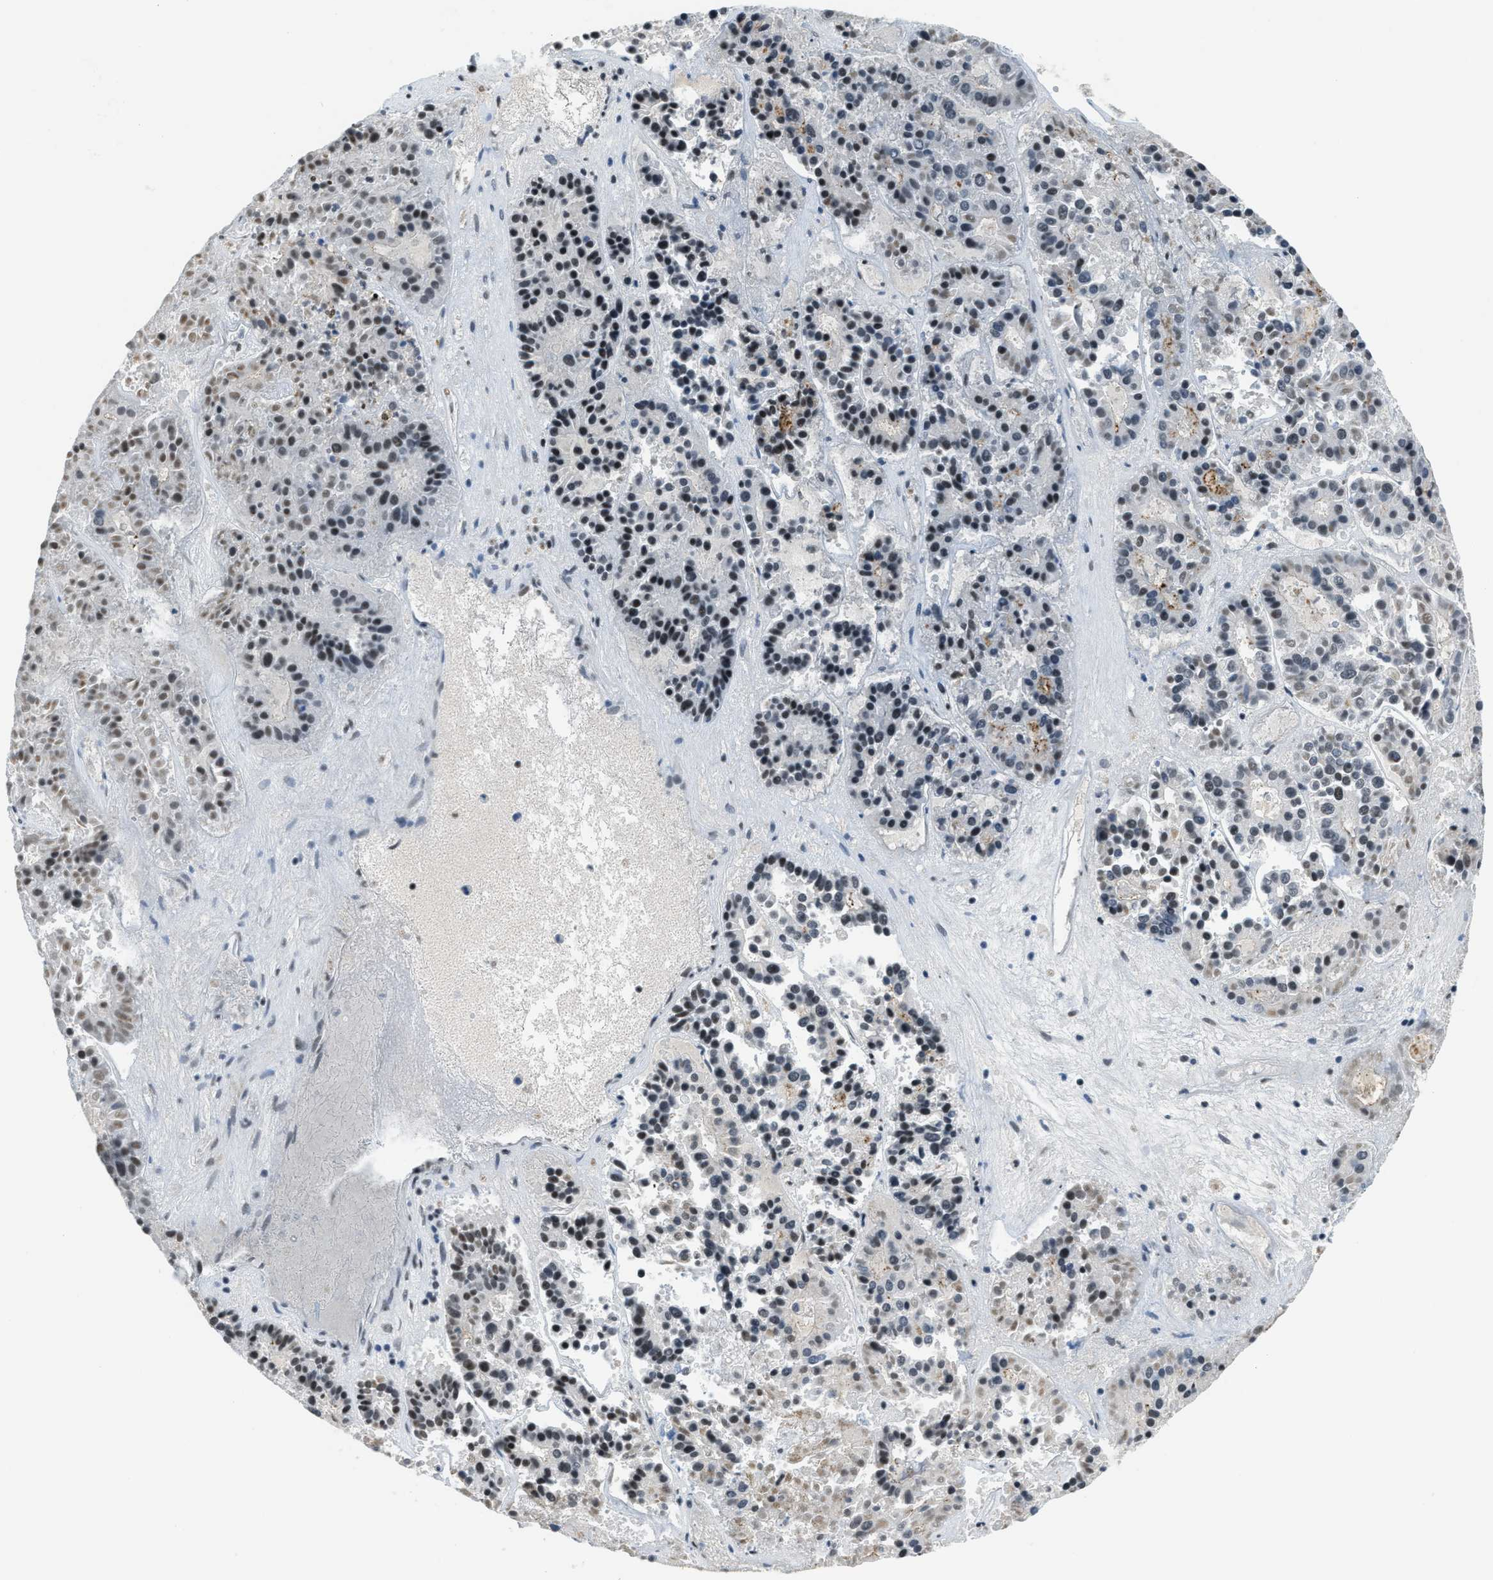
{"staining": {"intensity": "strong", "quantity": "<25%", "location": "nuclear"}, "tissue": "pancreatic cancer", "cell_type": "Tumor cells", "image_type": "cancer", "snomed": [{"axis": "morphology", "description": "Adenocarcinoma, NOS"}, {"axis": "topography", "description": "Pancreas"}], "caption": "Tumor cells reveal medium levels of strong nuclear staining in about <25% of cells in human pancreatic adenocarcinoma.", "gene": "GABPB1", "patient": {"sex": "male", "age": 50}}